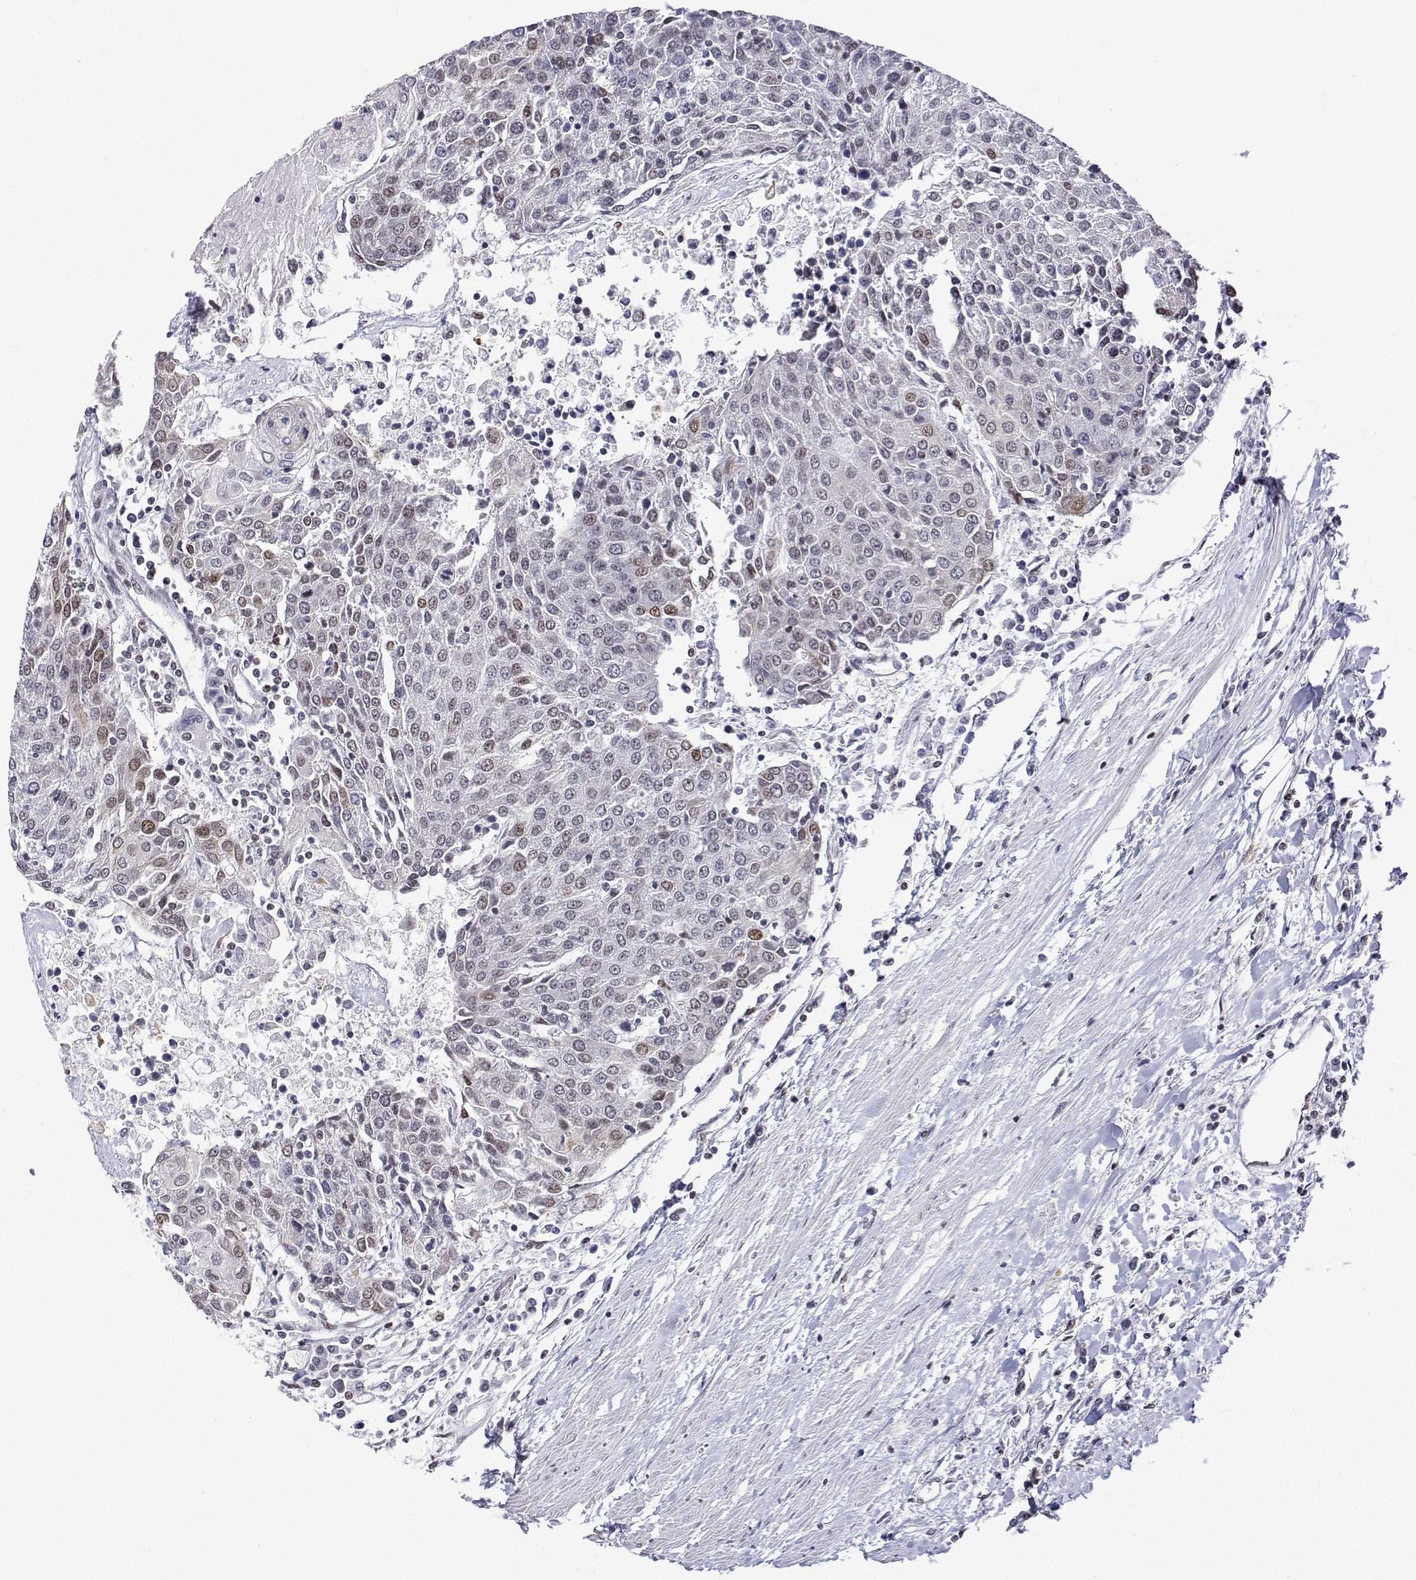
{"staining": {"intensity": "moderate", "quantity": "<25%", "location": "nuclear"}, "tissue": "urothelial cancer", "cell_type": "Tumor cells", "image_type": "cancer", "snomed": [{"axis": "morphology", "description": "Urothelial carcinoma, High grade"}, {"axis": "topography", "description": "Urinary bladder"}], "caption": "Approximately <25% of tumor cells in urothelial cancer exhibit moderate nuclear protein positivity as visualized by brown immunohistochemical staining.", "gene": "XPC", "patient": {"sex": "female", "age": 85}}